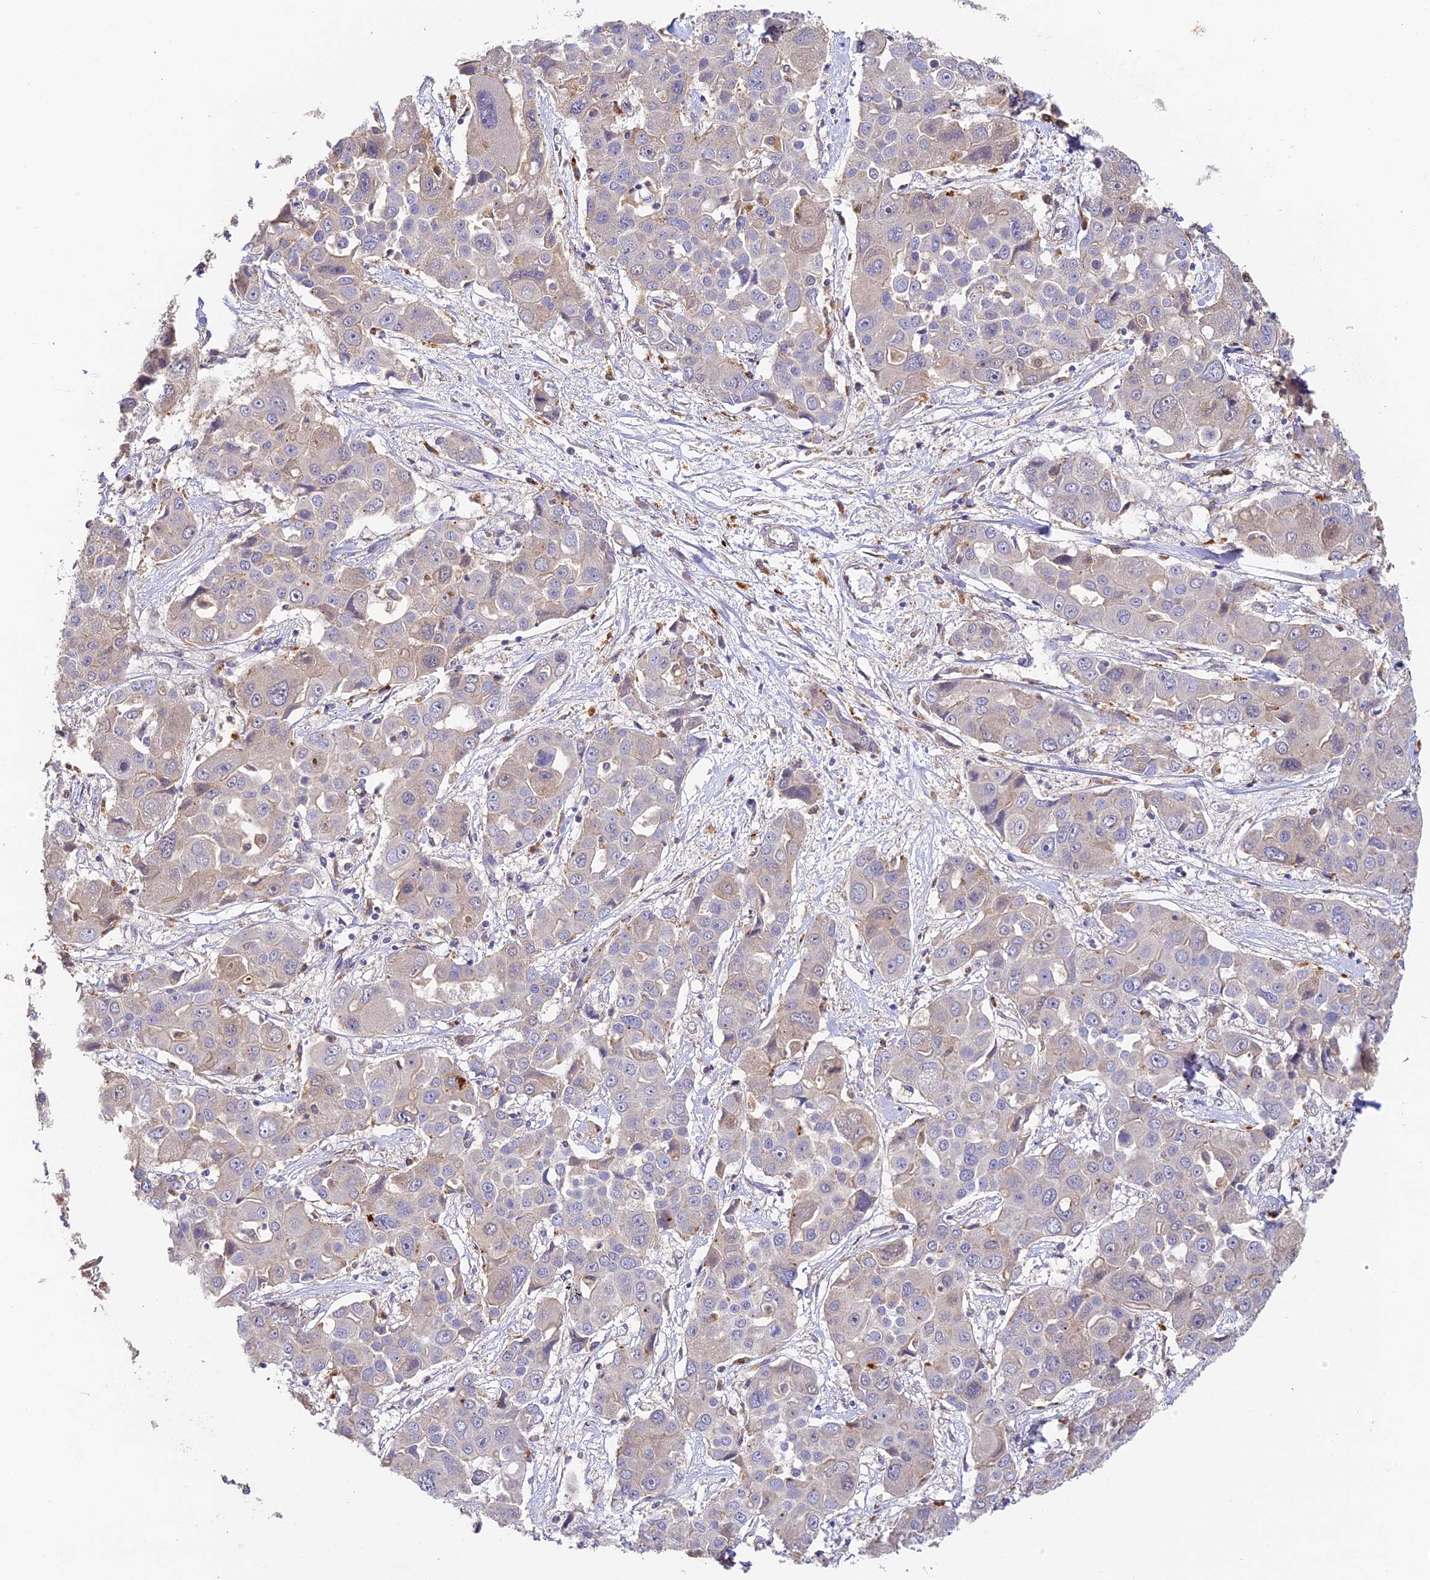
{"staining": {"intensity": "negative", "quantity": "none", "location": "none"}, "tissue": "liver cancer", "cell_type": "Tumor cells", "image_type": "cancer", "snomed": [{"axis": "morphology", "description": "Cholangiocarcinoma"}, {"axis": "topography", "description": "Liver"}], "caption": "A micrograph of liver cancer stained for a protein exhibits no brown staining in tumor cells.", "gene": "YAE1", "patient": {"sex": "male", "age": 67}}